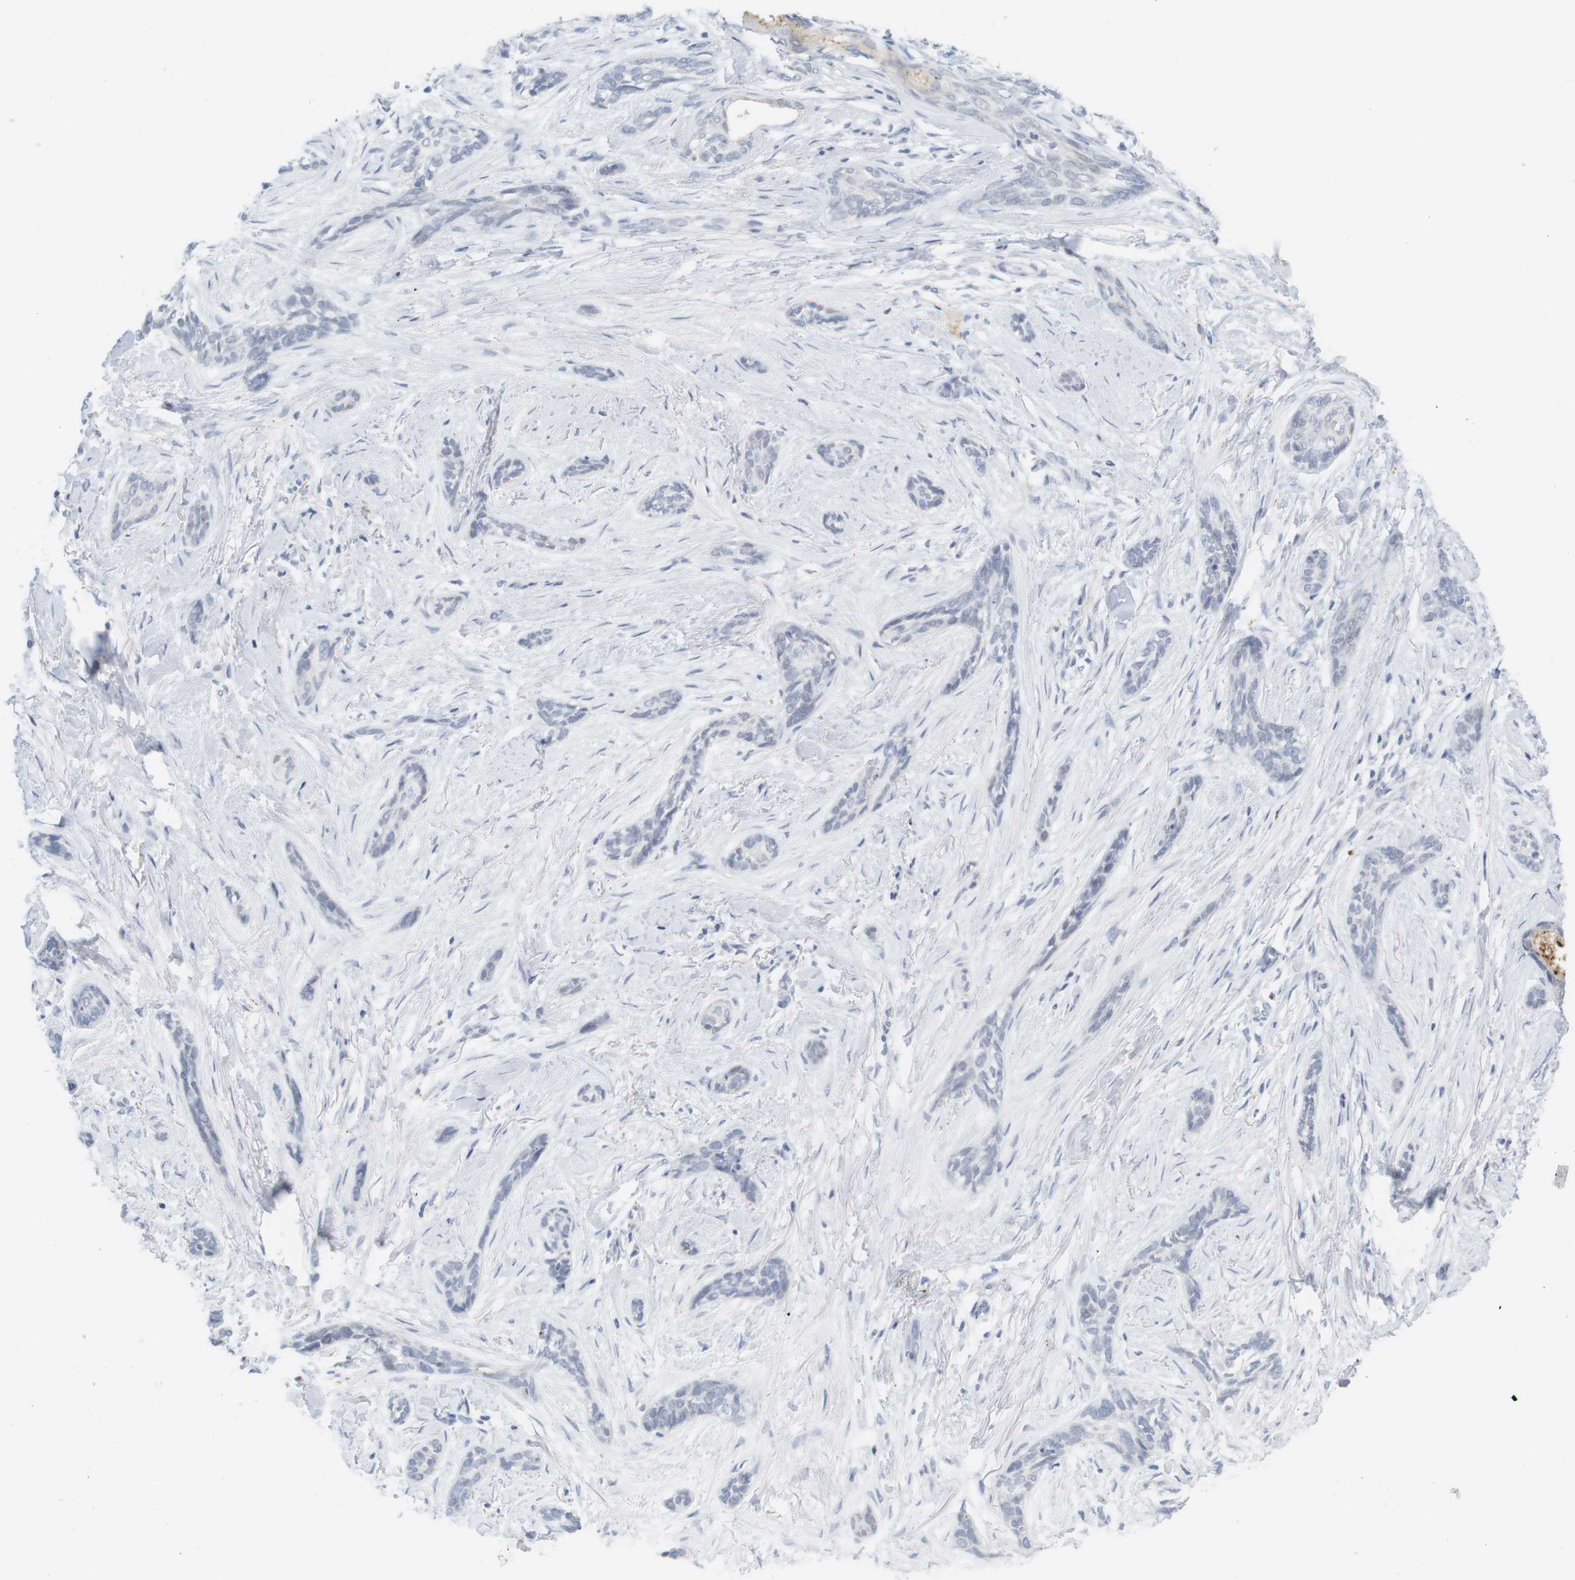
{"staining": {"intensity": "negative", "quantity": "none", "location": "none"}, "tissue": "skin cancer", "cell_type": "Tumor cells", "image_type": "cancer", "snomed": [{"axis": "morphology", "description": "Basal cell carcinoma"}, {"axis": "morphology", "description": "Adnexal tumor, benign"}, {"axis": "topography", "description": "Skin"}], "caption": "Immunohistochemistry photomicrograph of skin cancer stained for a protein (brown), which exhibits no positivity in tumor cells.", "gene": "YIPF1", "patient": {"sex": "female", "age": 42}}